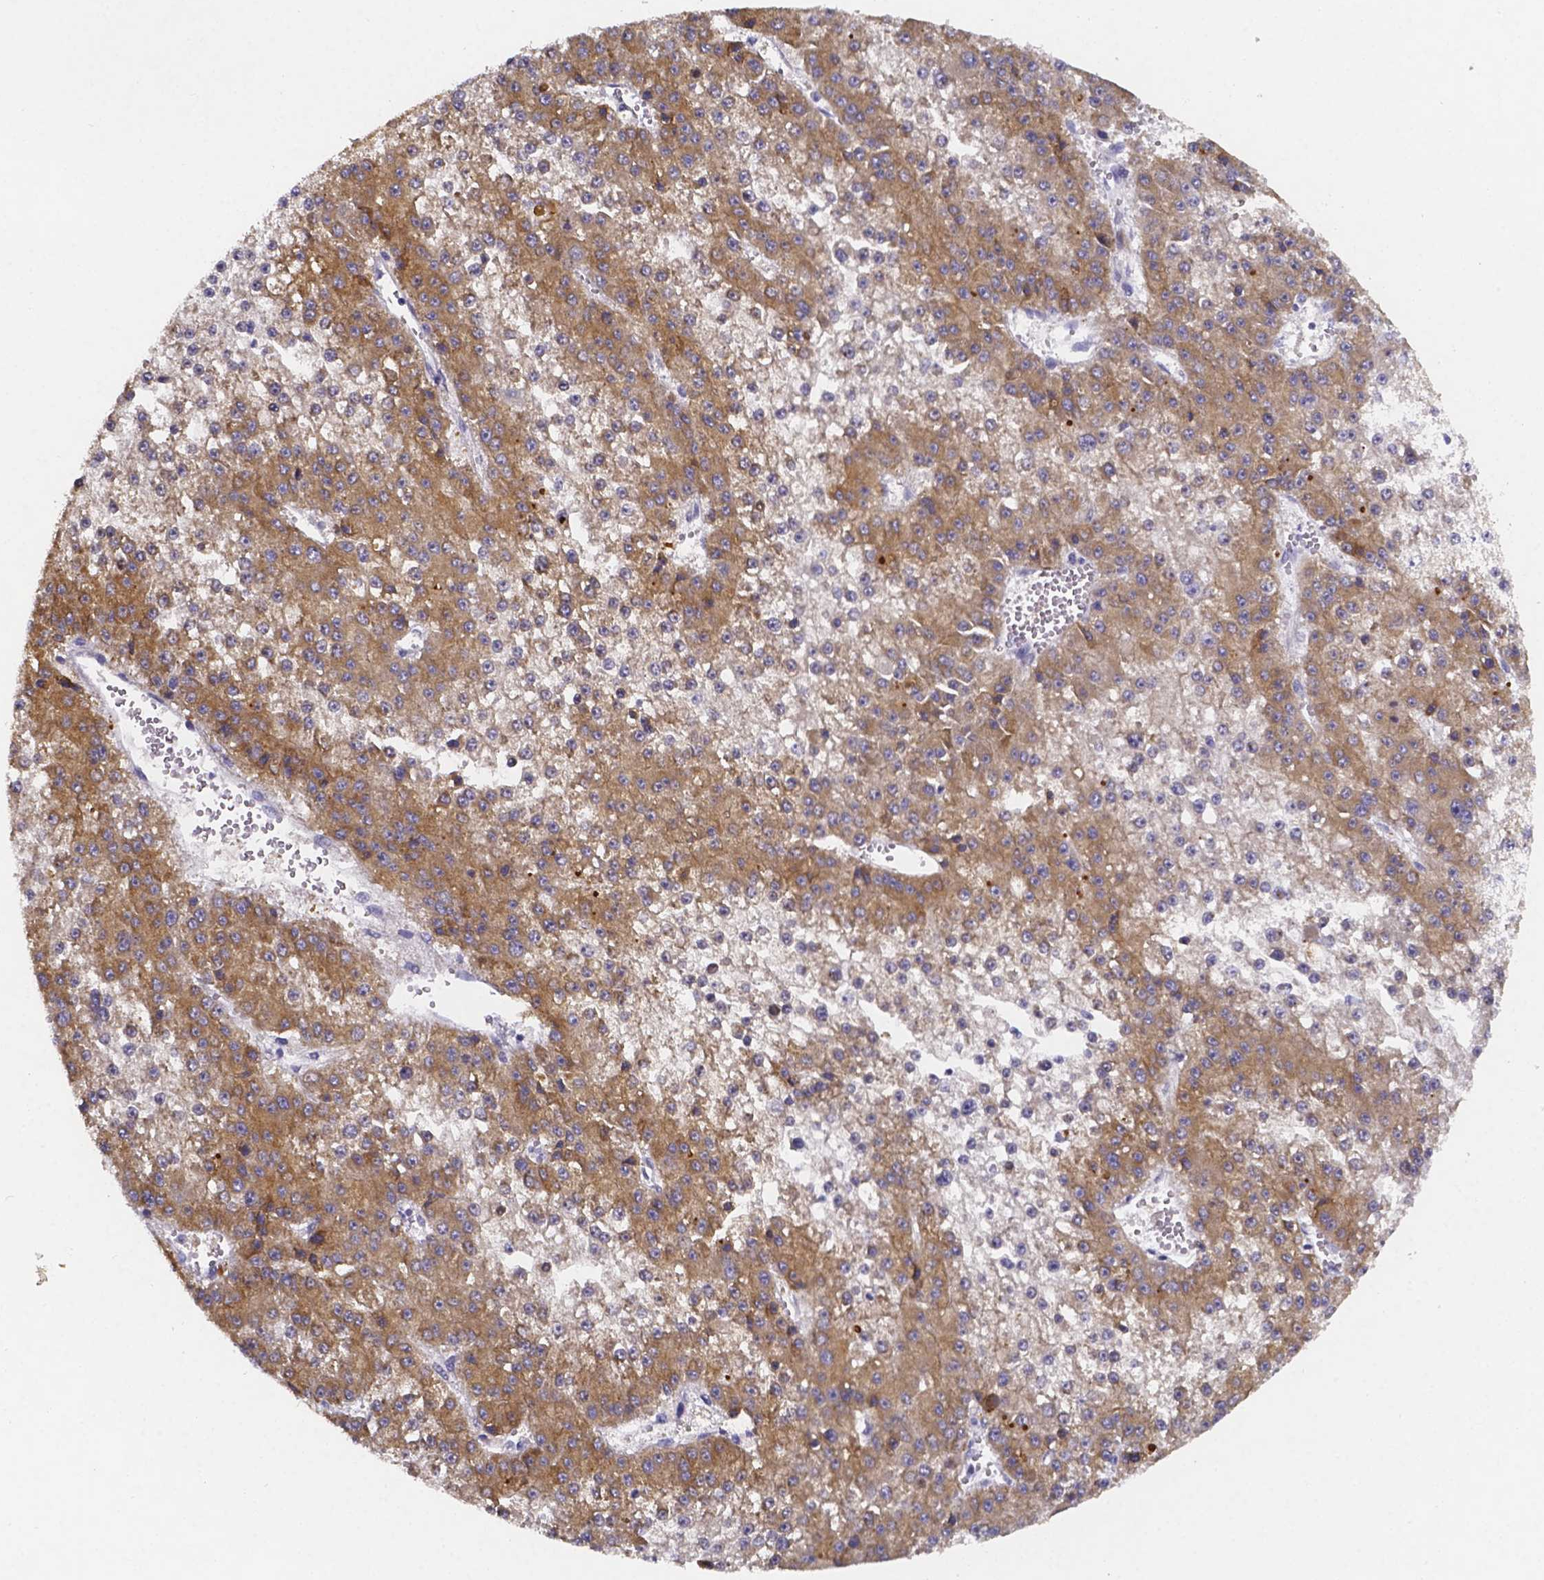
{"staining": {"intensity": "moderate", "quantity": ">75%", "location": "cytoplasmic/membranous"}, "tissue": "liver cancer", "cell_type": "Tumor cells", "image_type": "cancer", "snomed": [{"axis": "morphology", "description": "Carcinoma, Hepatocellular, NOS"}, {"axis": "topography", "description": "Liver"}], "caption": "Protein expression analysis of liver cancer (hepatocellular carcinoma) exhibits moderate cytoplasmic/membranous staining in approximately >75% of tumor cells.", "gene": "PAH", "patient": {"sex": "female", "age": 73}}